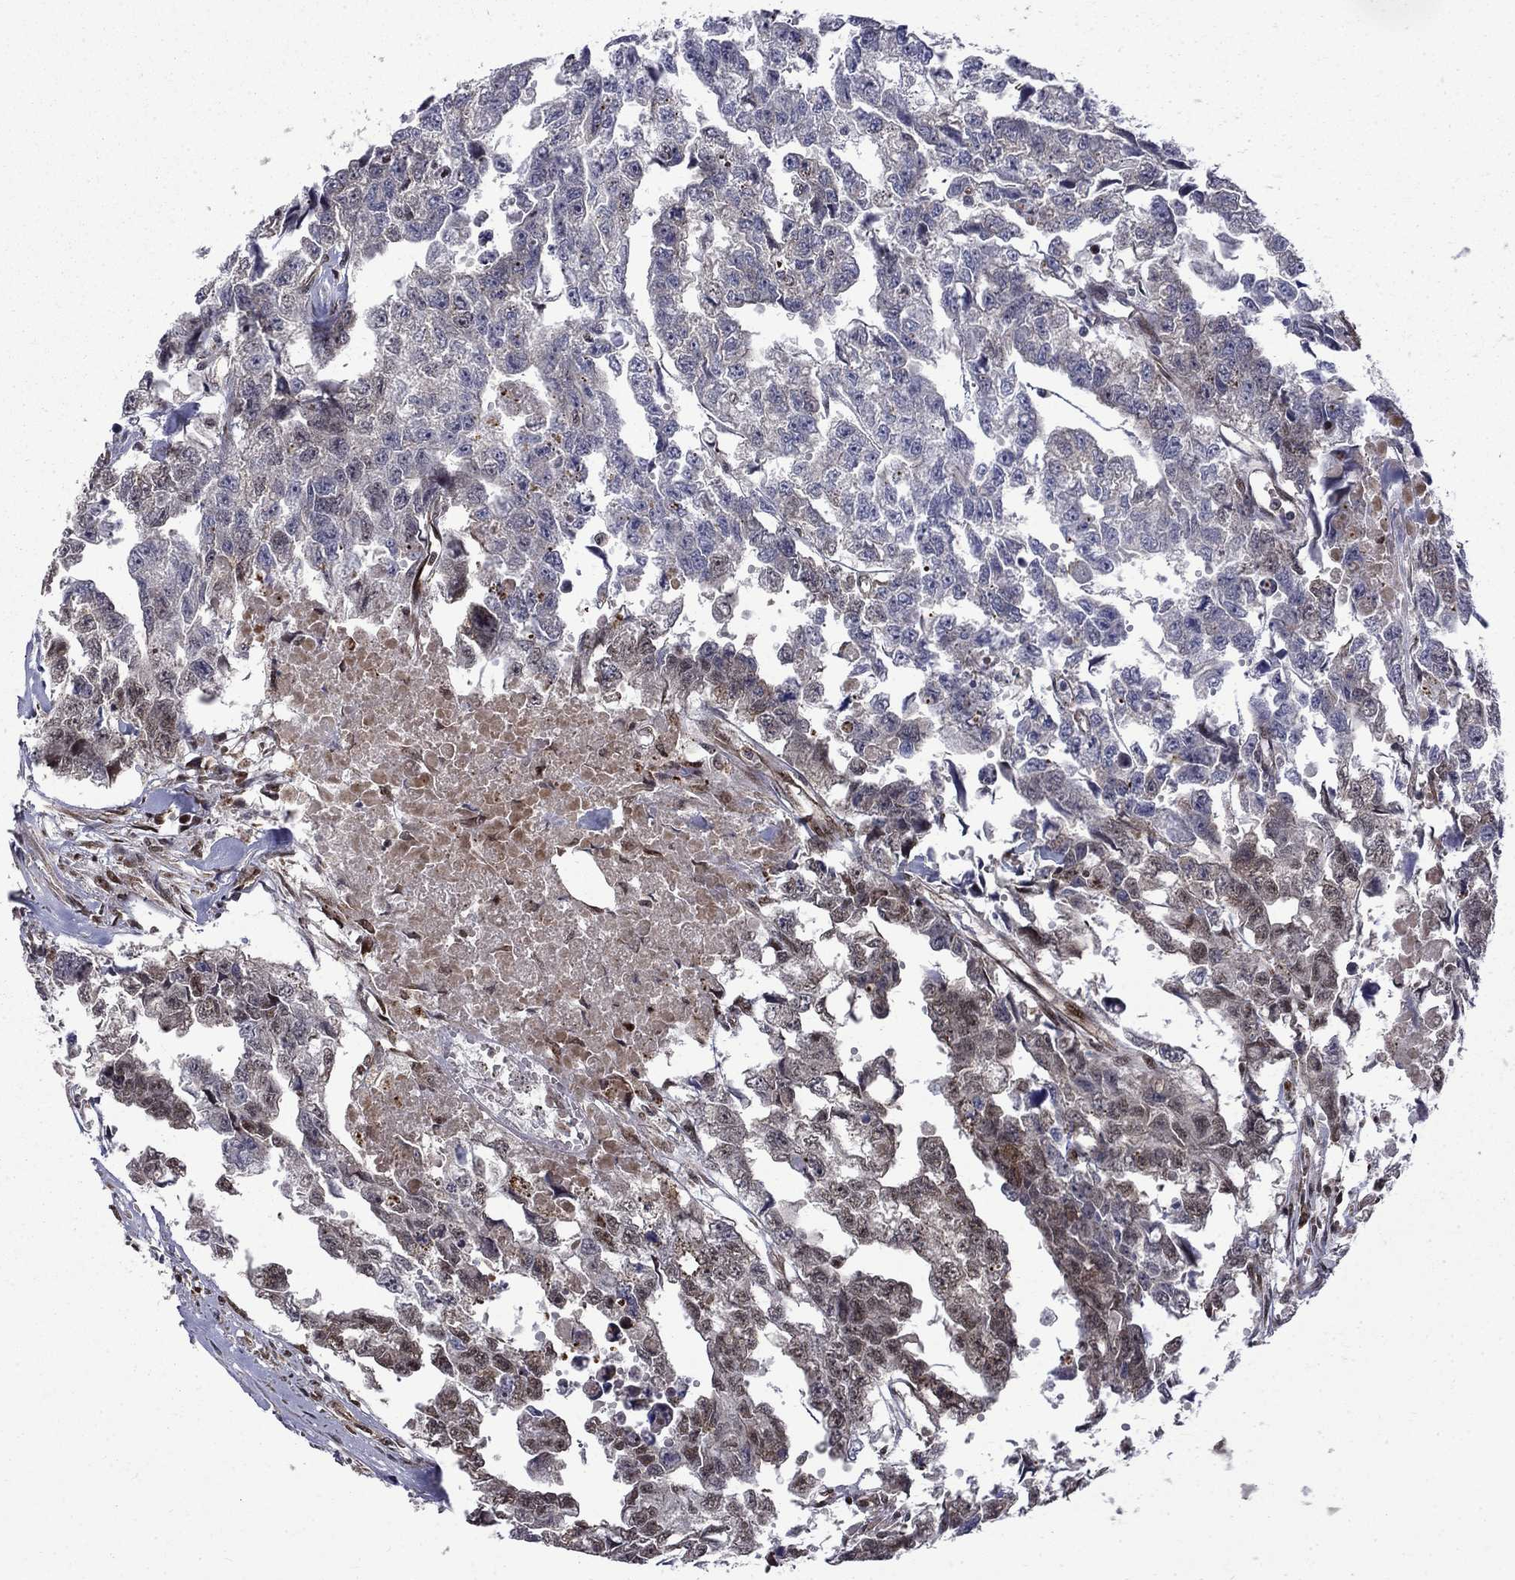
{"staining": {"intensity": "negative", "quantity": "none", "location": "none"}, "tissue": "testis cancer", "cell_type": "Tumor cells", "image_type": "cancer", "snomed": [{"axis": "morphology", "description": "Carcinoma, Embryonal, NOS"}, {"axis": "morphology", "description": "Teratoma, malignant, NOS"}, {"axis": "topography", "description": "Testis"}], "caption": "Immunohistochemical staining of human malignant teratoma (testis) displays no significant expression in tumor cells.", "gene": "KPNA3", "patient": {"sex": "male", "age": 44}}